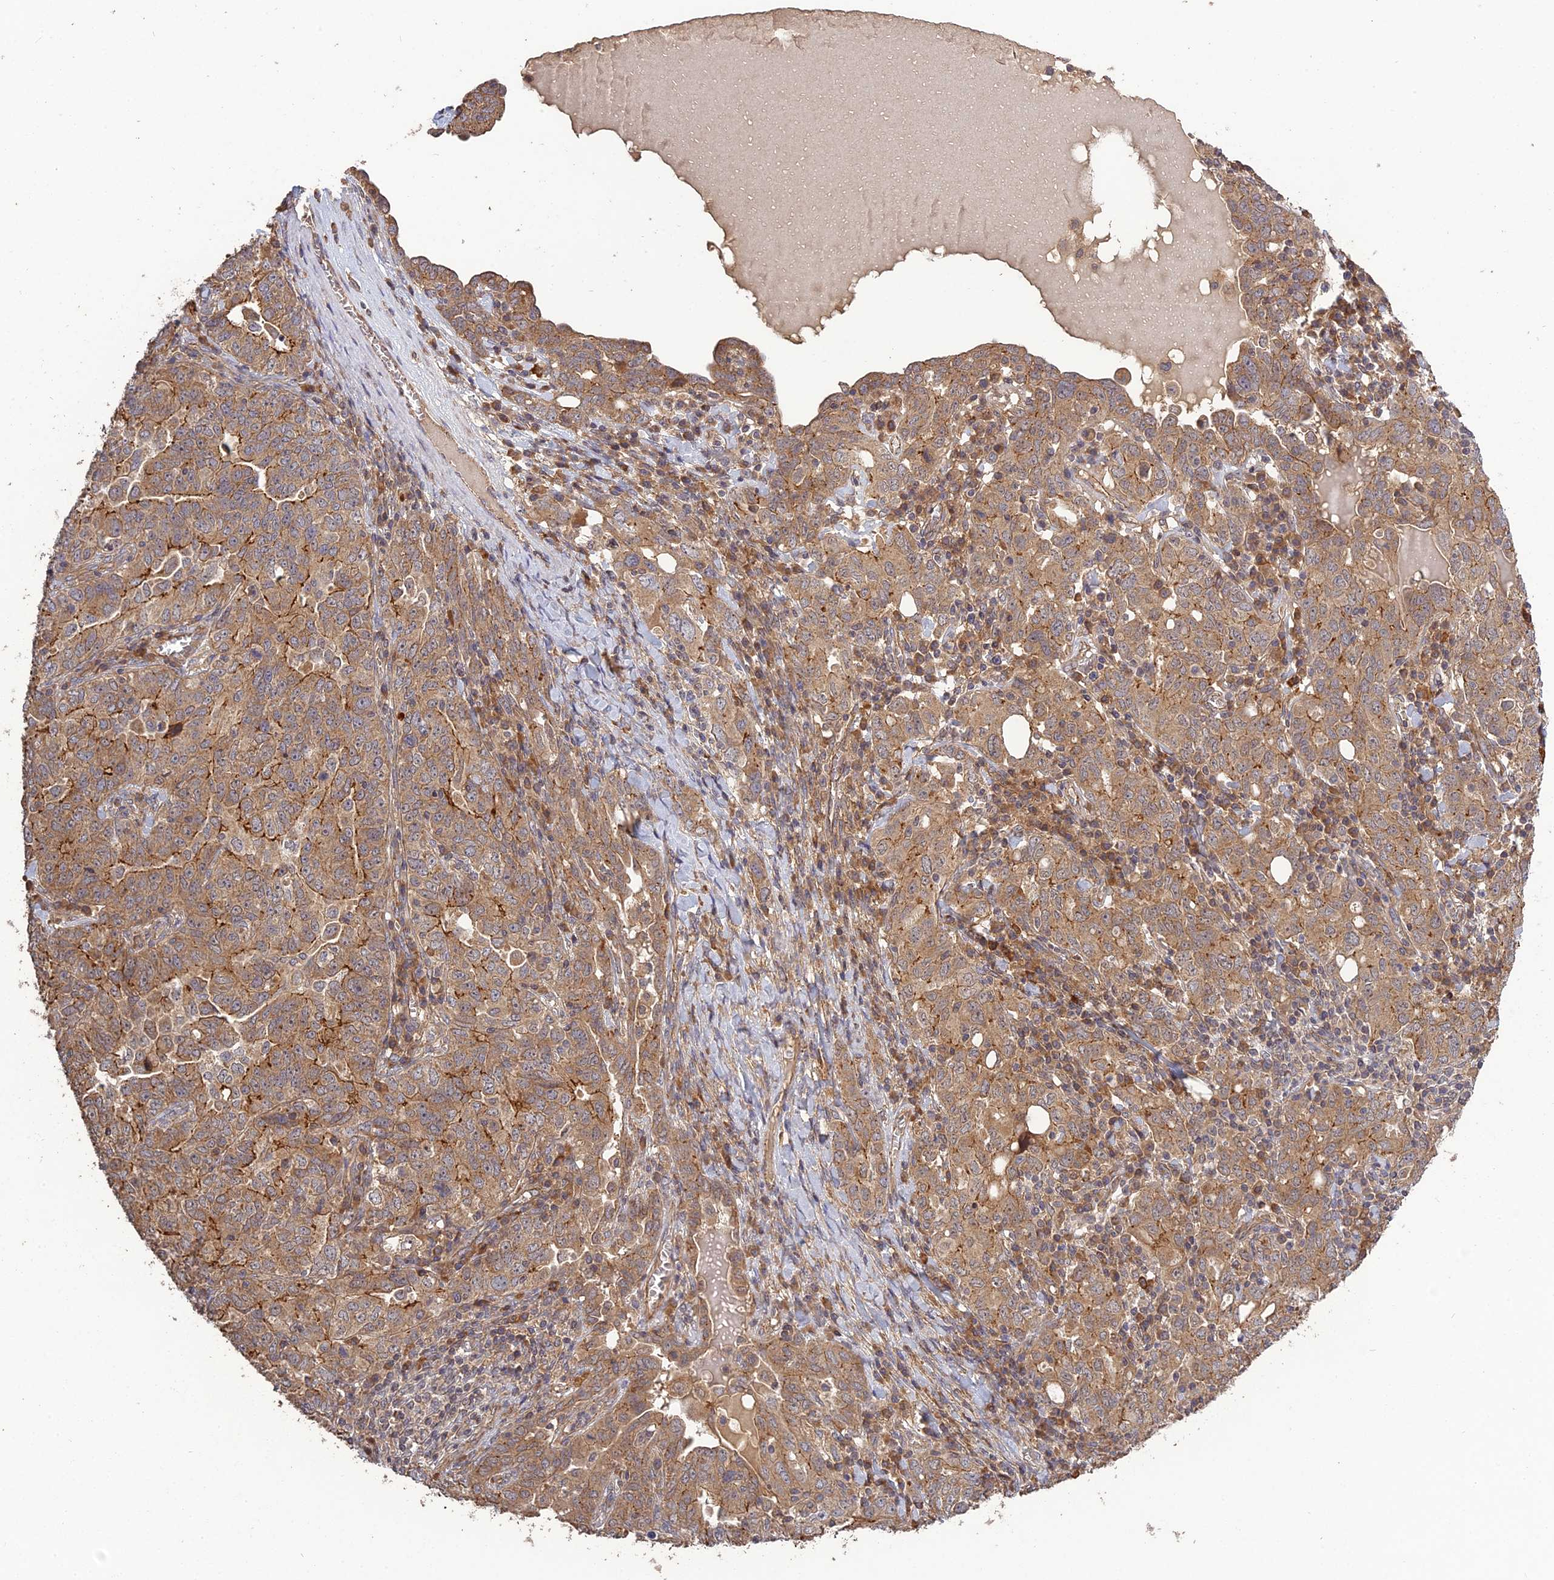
{"staining": {"intensity": "moderate", "quantity": ">75%", "location": "cytoplasmic/membranous"}, "tissue": "ovarian cancer", "cell_type": "Tumor cells", "image_type": "cancer", "snomed": [{"axis": "morphology", "description": "Carcinoma, endometroid"}, {"axis": "topography", "description": "Ovary"}], "caption": "Brown immunohistochemical staining in human ovarian cancer (endometroid carcinoma) reveals moderate cytoplasmic/membranous positivity in approximately >75% of tumor cells.", "gene": "ARHGAP40", "patient": {"sex": "female", "age": 62}}